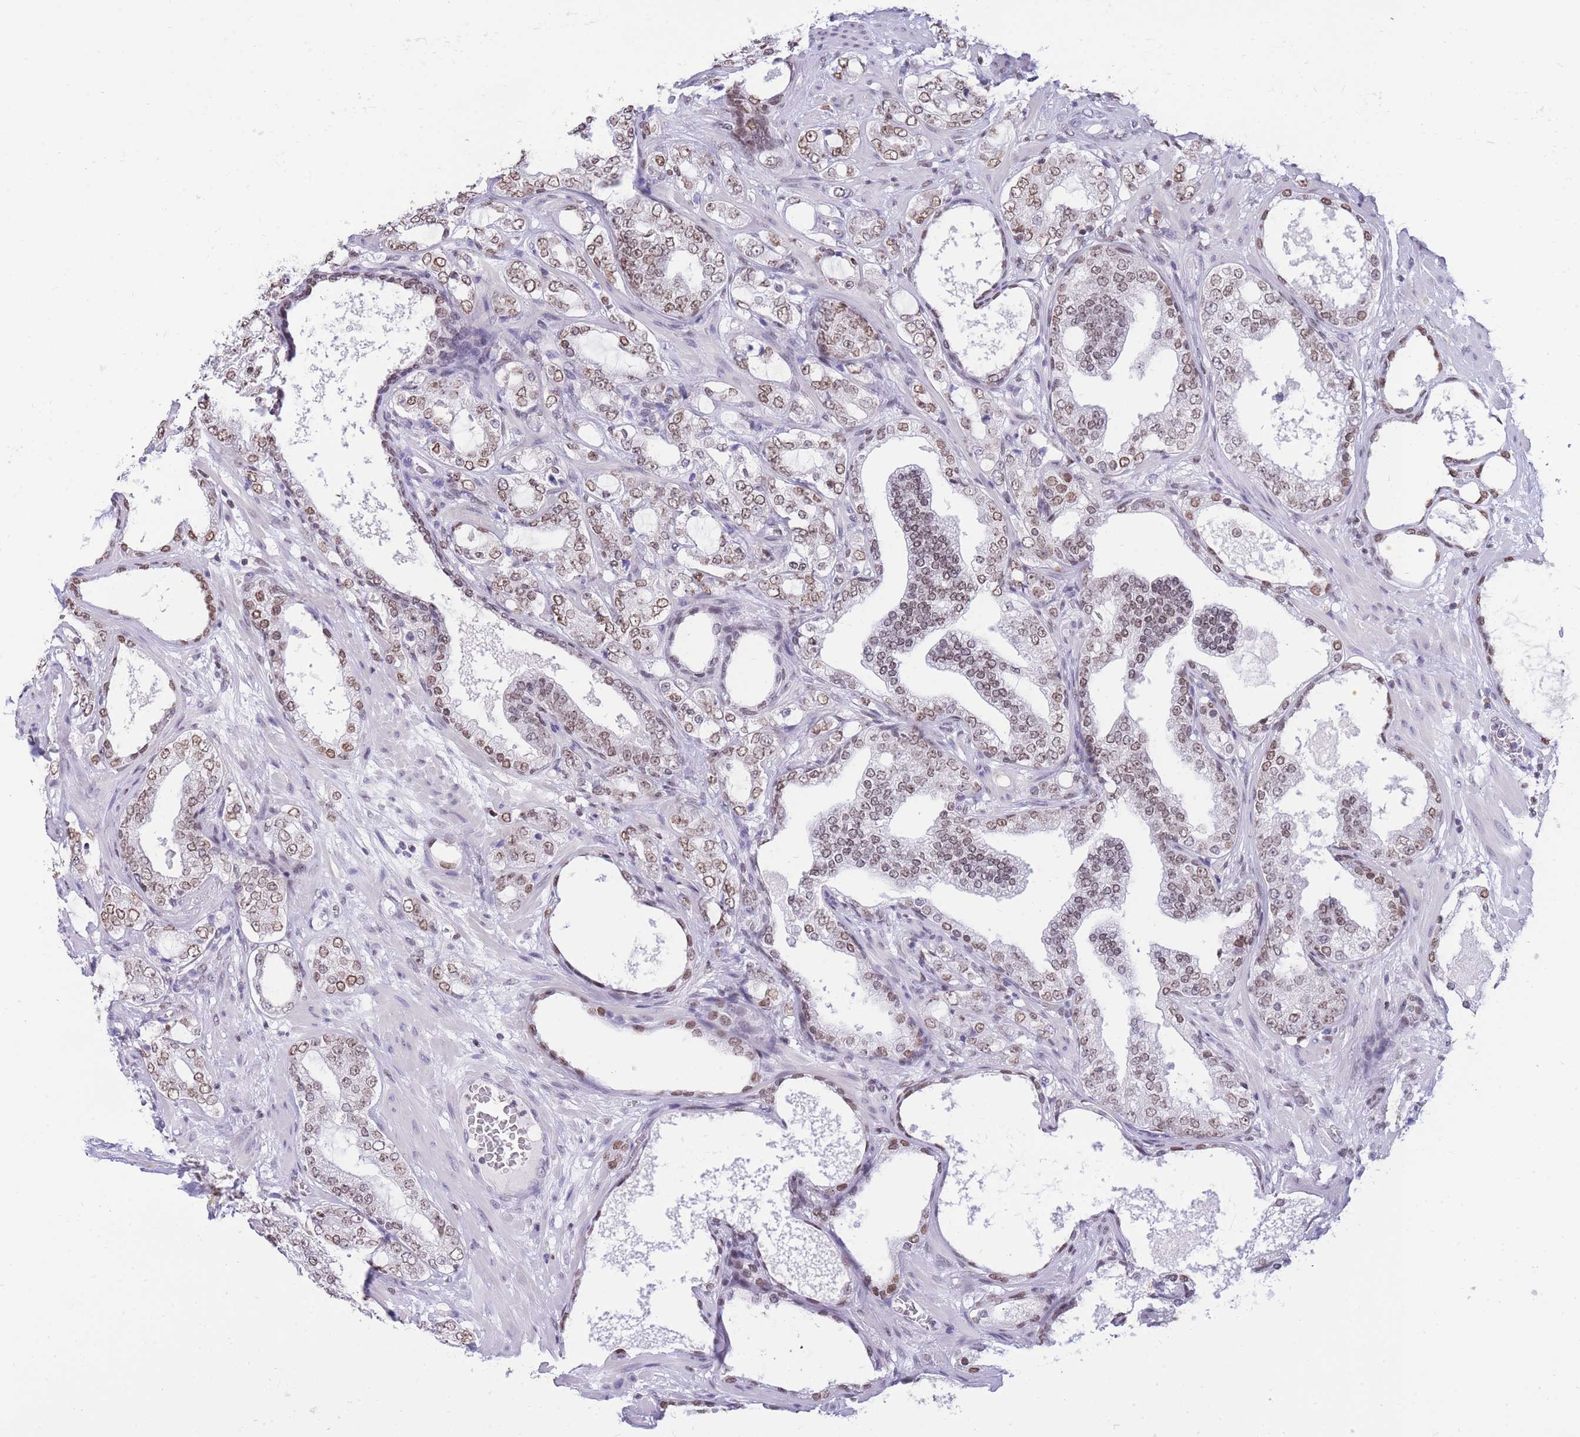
{"staining": {"intensity": "weak", "quantity": ">75%", "location": "nuclear"}, "tissue": "prostate cancer", "cell_type": "Tumor cells", "image_type": "cancer", "snomed": [{"axis": "morphology", "description": "Adenocarcinoma, High grade"}, {"axis": "topography", "description": "Prostate"}], "caption": "There is low levels of weak nuclear expression in tumor cells of high-grade adenocarcinoma (prostate), as demonstrated by immunohistochemical staining (brown color).", "gene": "HMGN1", "patient": {"sex": "male", "age": 64}}